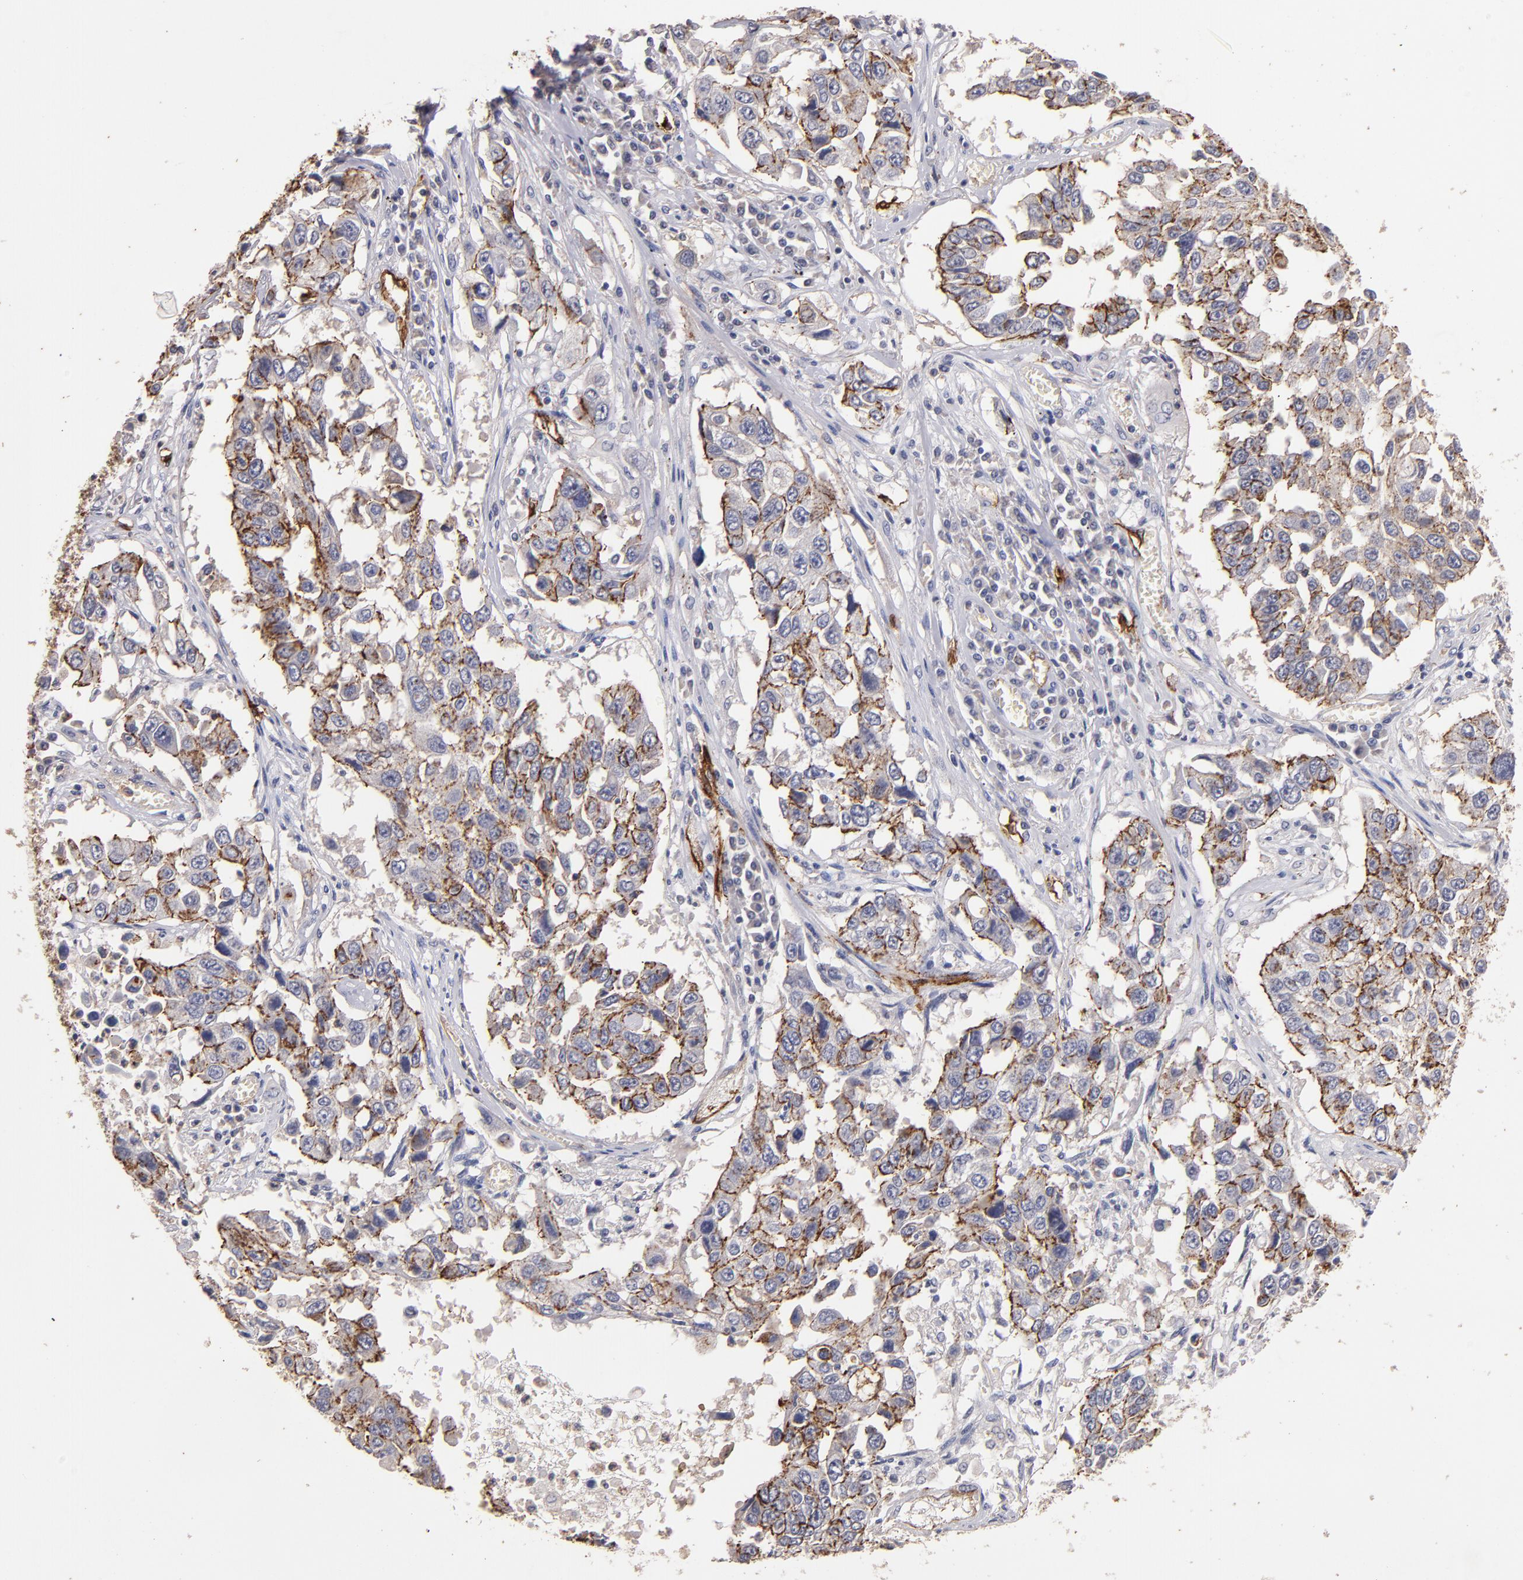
{"staining": {"intensity": "moderate", "quantity": ">75%", "location": "cytoplasmic/membranous"}, "tissue": "lung cancer", "cell_type": "Tumor cells", "image_type": "cancer", "snomed": [{"axis": "morphology", "description": "Squamous cell carcinoma, NOS"}, {"axis": "topography", "description": "Lung"}], "caption": "A micrograph of human squamous cell carcinoma (lung) stained for a protein exhibits moderate cytoplasmic/membranous brown staining in tumor cells.", "gene": "CLDN5", "patient": {"sex": "male", "age": 71}}